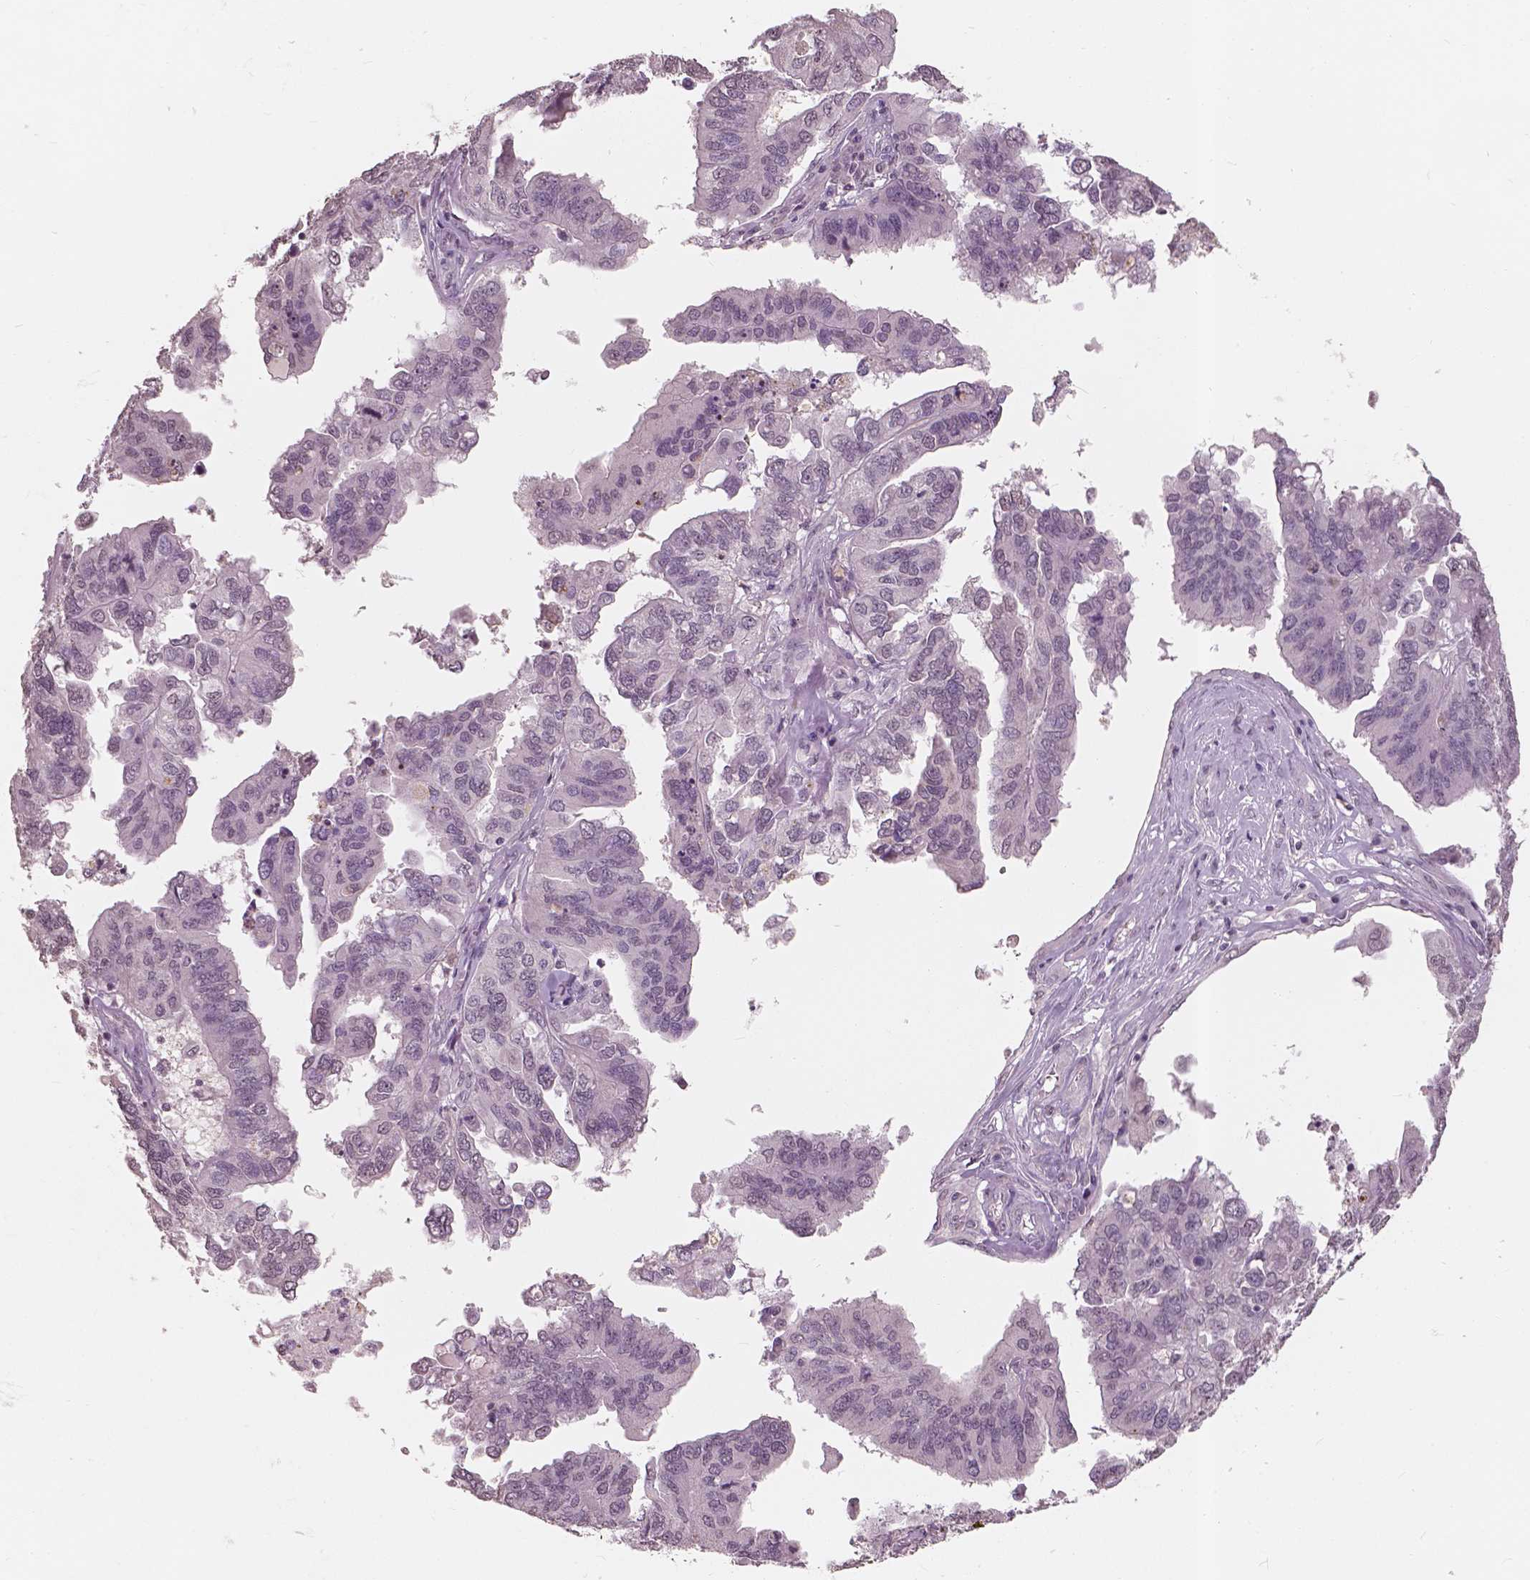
{"staining": {"intensity": "negative", "quantity": "none", "location": "none"}, "tissue": "ovarian cancer", "cell_type": "Tumor cells", "image_type": "cancer", "snomed": [{"axis": "morphology", "description": "Cystadenocarcinoma, serous, NOS"}, {"axis": "topography", "description": "Ovary"}], "caption": "Tumor cells show no significant protein positivity in serous cystadenocarcinoma (ovarian).", "gene": "SAT2", "patient": {"sex": "female", "age": 79}}